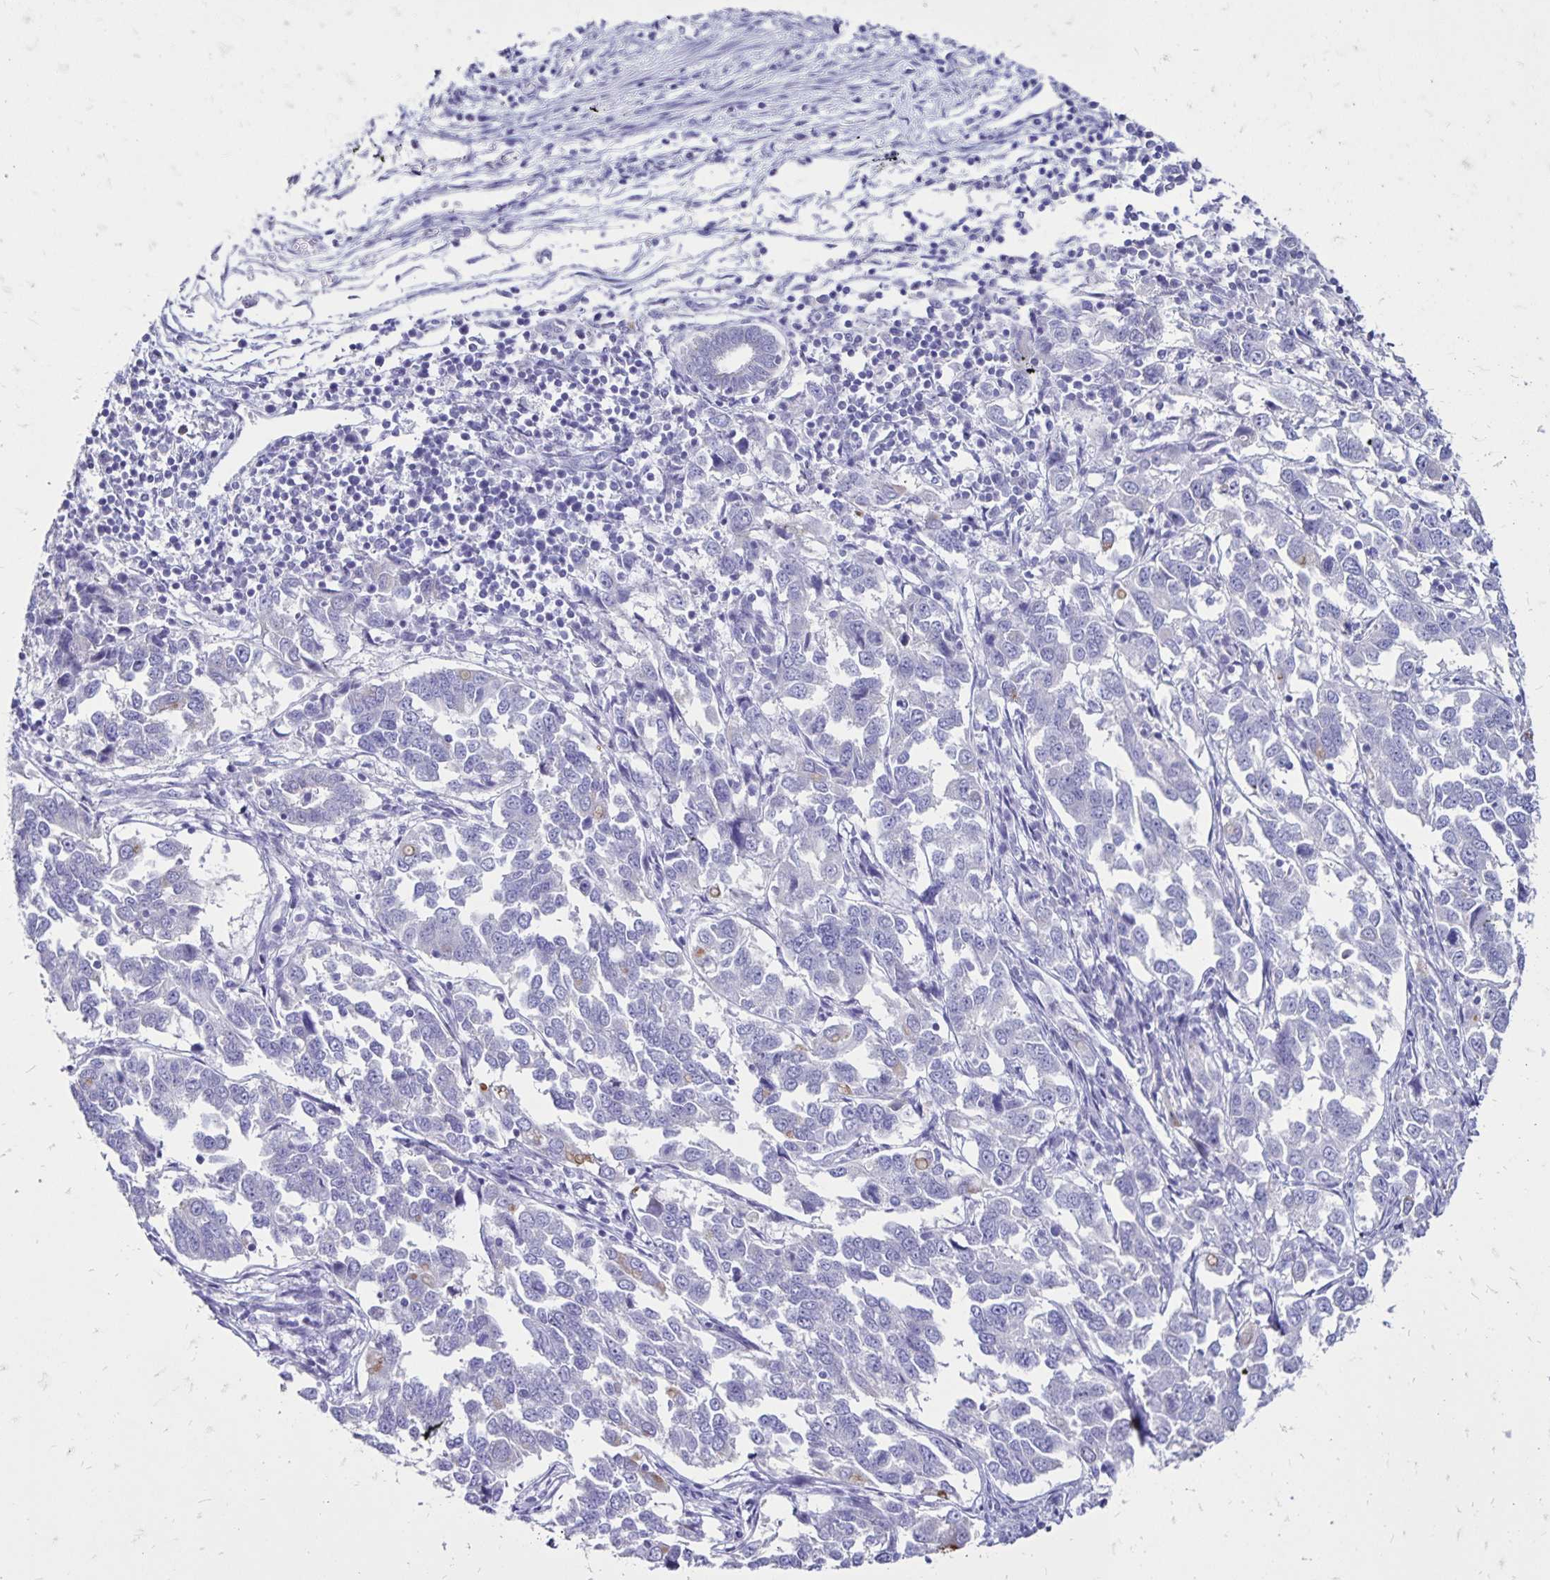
{"staining": {"intensity": "negative", "quantity": "none", "location": "none"}, "tissue": "endometrial cancer", "cell_type": "Tumor cells", "image_type": "cancer", "snomed": [{"axis": "morphology", "description": "Adenocarcinoma, NOS"}, {"axis": "topography", "description": "Endometrium"}], "caption": "Immunohistochemistry micrograph of adenocarcinoma (endometrial) stained for a protein (brown), which displays no expression in tumor cells.", "gene": "EVPL", "patient": {"sex": "female", "age": 43}}